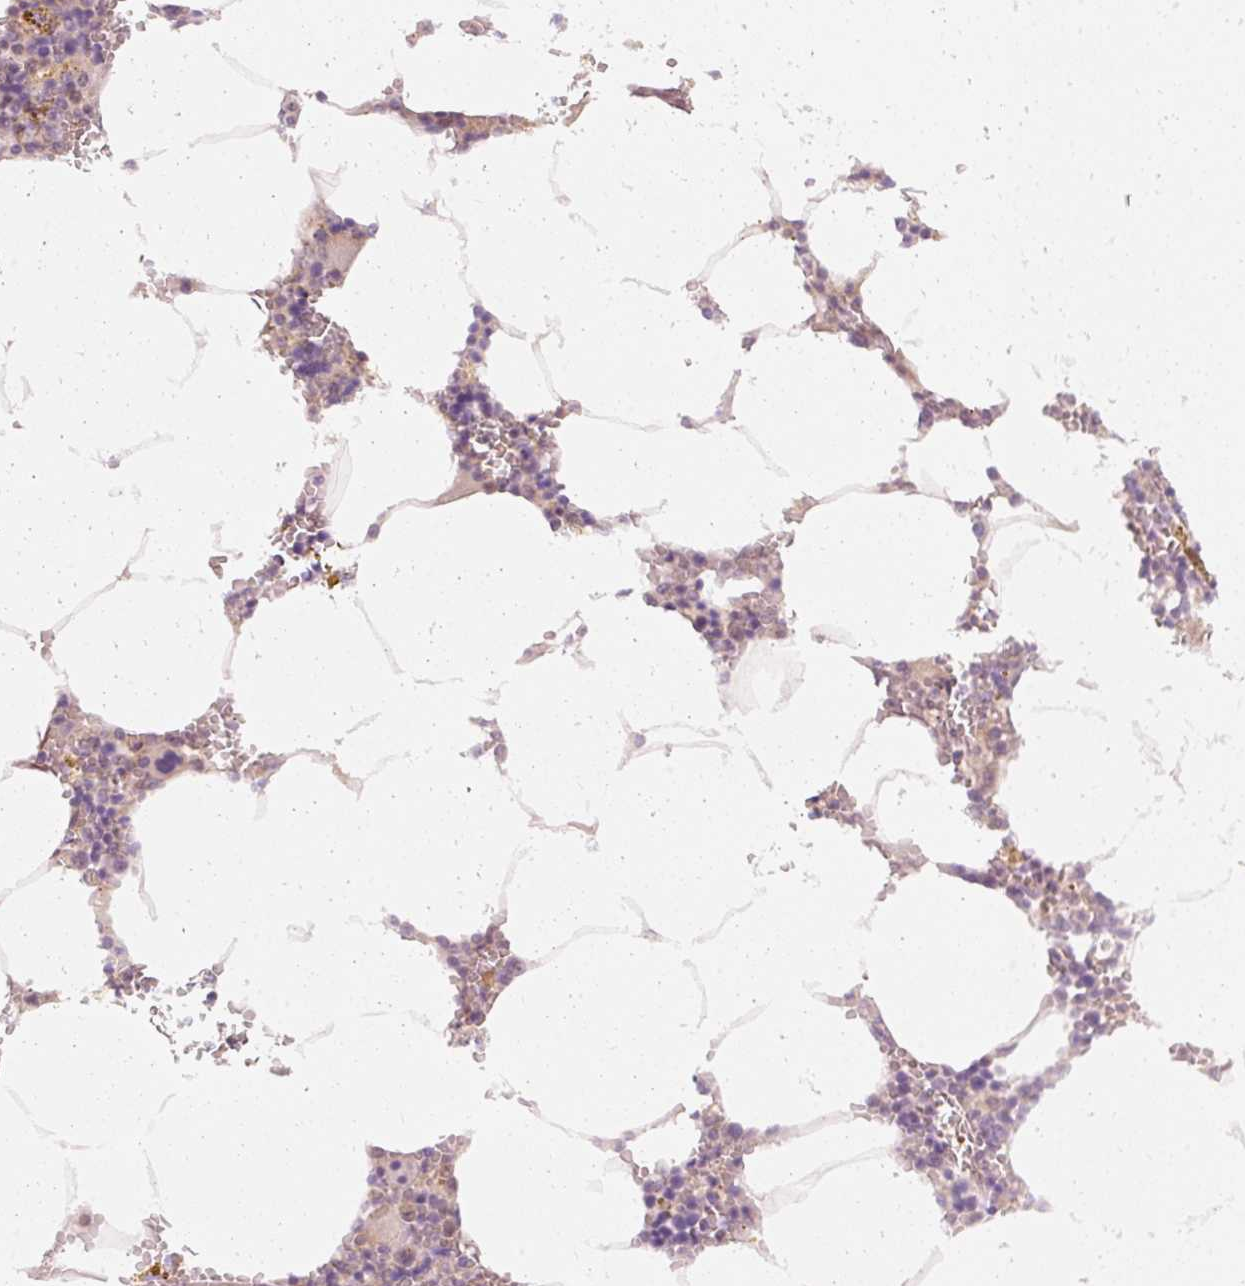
{"staining": {"intensity": "negative", "quantity": "none", "location": "none"}, "tissue": "bone marrow", "cell_type": "Hematopoietic cells", "image_type": "normal", "snomed": [{"axis": "morphology", "description": "Normal tissue, NOS"}, {"axis": "topography", "description": "Bone marrow"}], "caption": "A histopathology image of human bone marrow is negative for staining in hematopoietic cells. (Immunohistochemistry (ihc), brightfield microscopy, high magnification).", "gene": "DAPP1", "patient": {"sex": "male", "age": 70}}